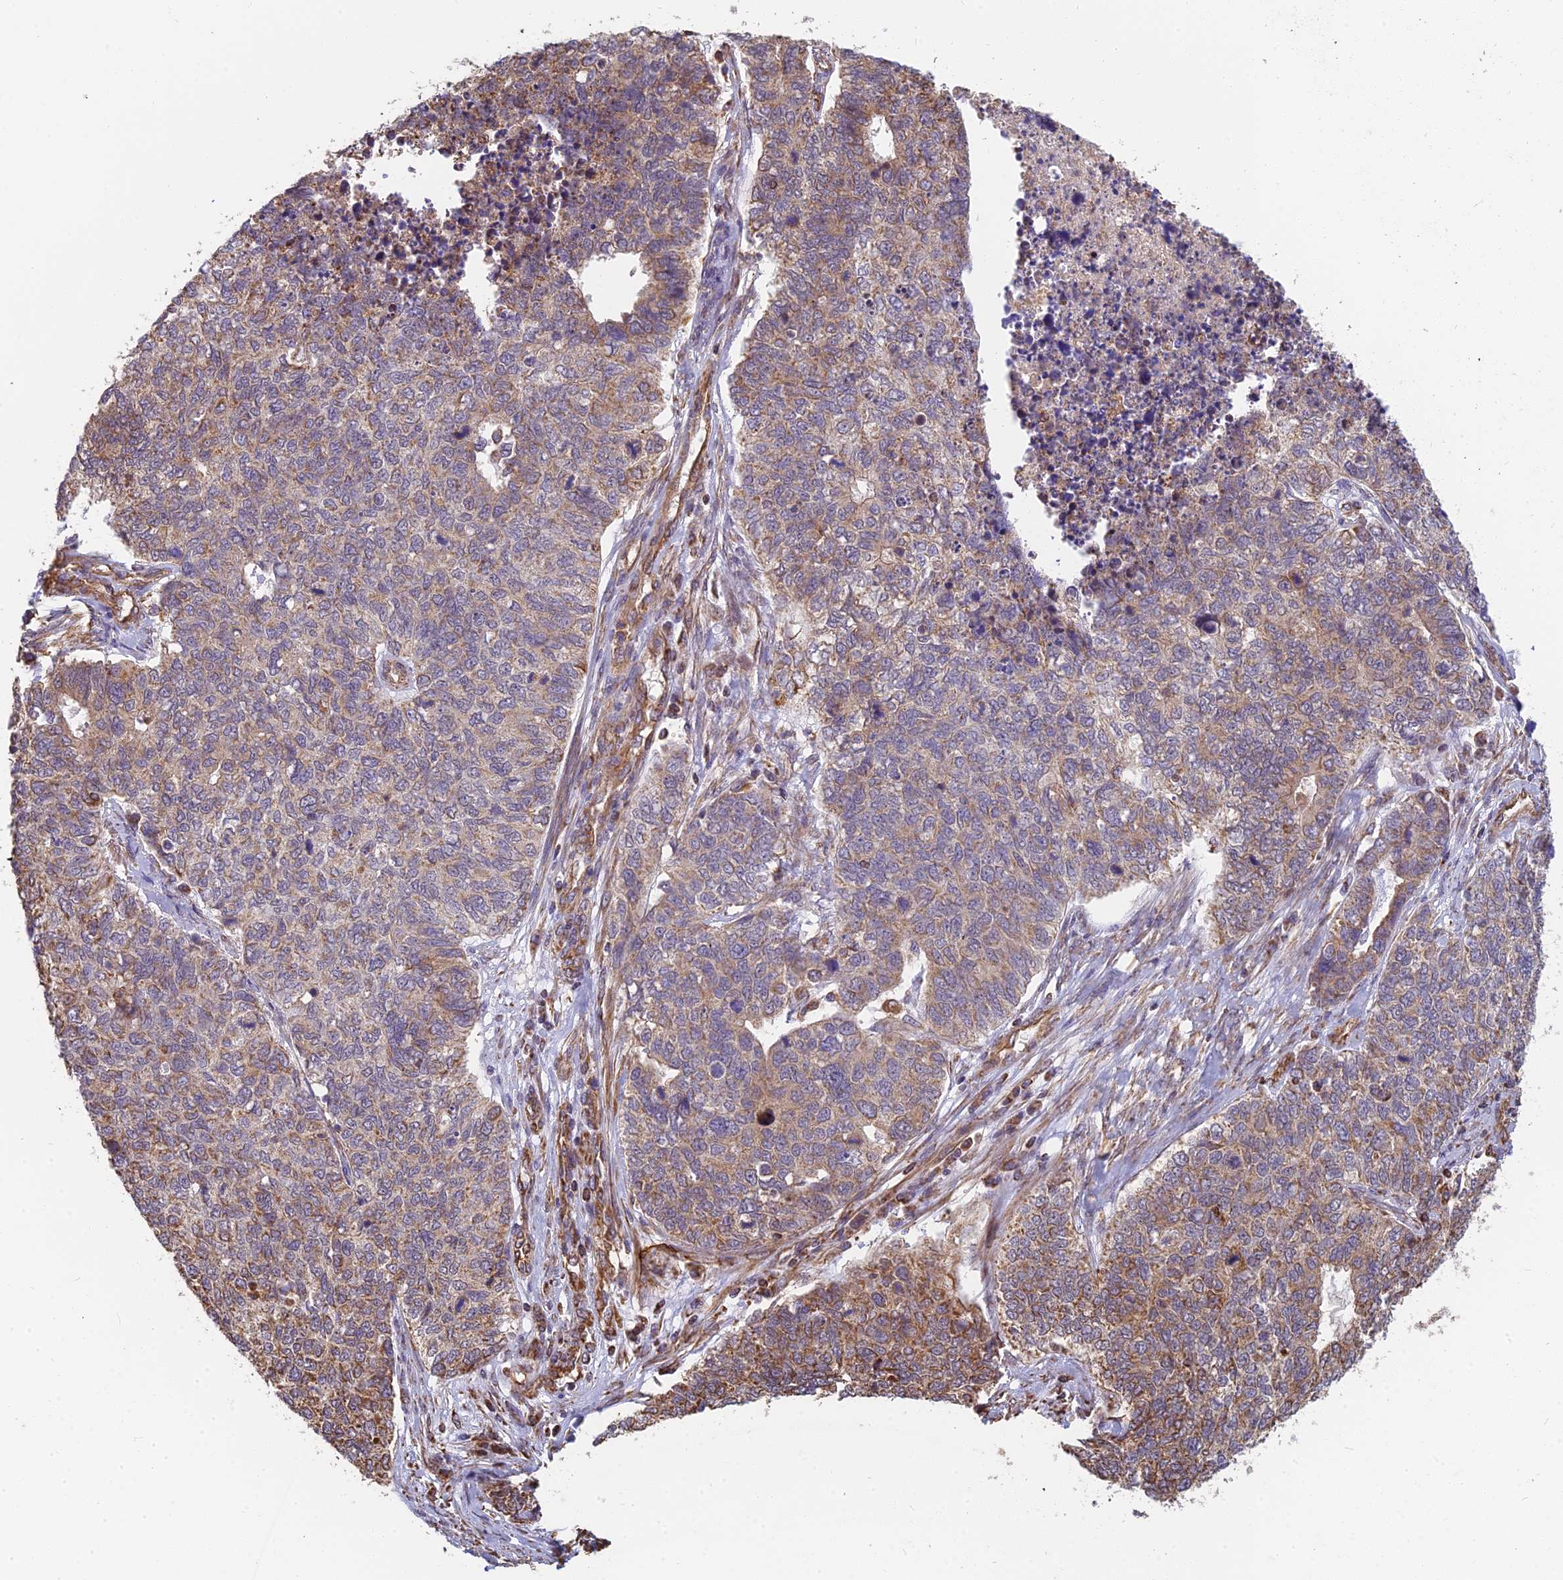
{"staining": {"intensity": "moderate", "quantity": "25%-75%", "location": "cytoplasmic/membranous"}, "tissue": "cervical cancer", "cell_type": "Tumor cells", "image_type": "cancer", "snomed": [{"axis": "morphology", "description": "Squamous cell carcinoma, NOS"}, {"axis": "topography", "description": "Cervix"}], "caption": "Protein expression analysis of human cervical cancer reveals moderate cytoplasmic/membranous positivity in about 25%-75% of tumor cells.", "gene": "DSTYK", "patient": {"sex": "female", "age": 63}}